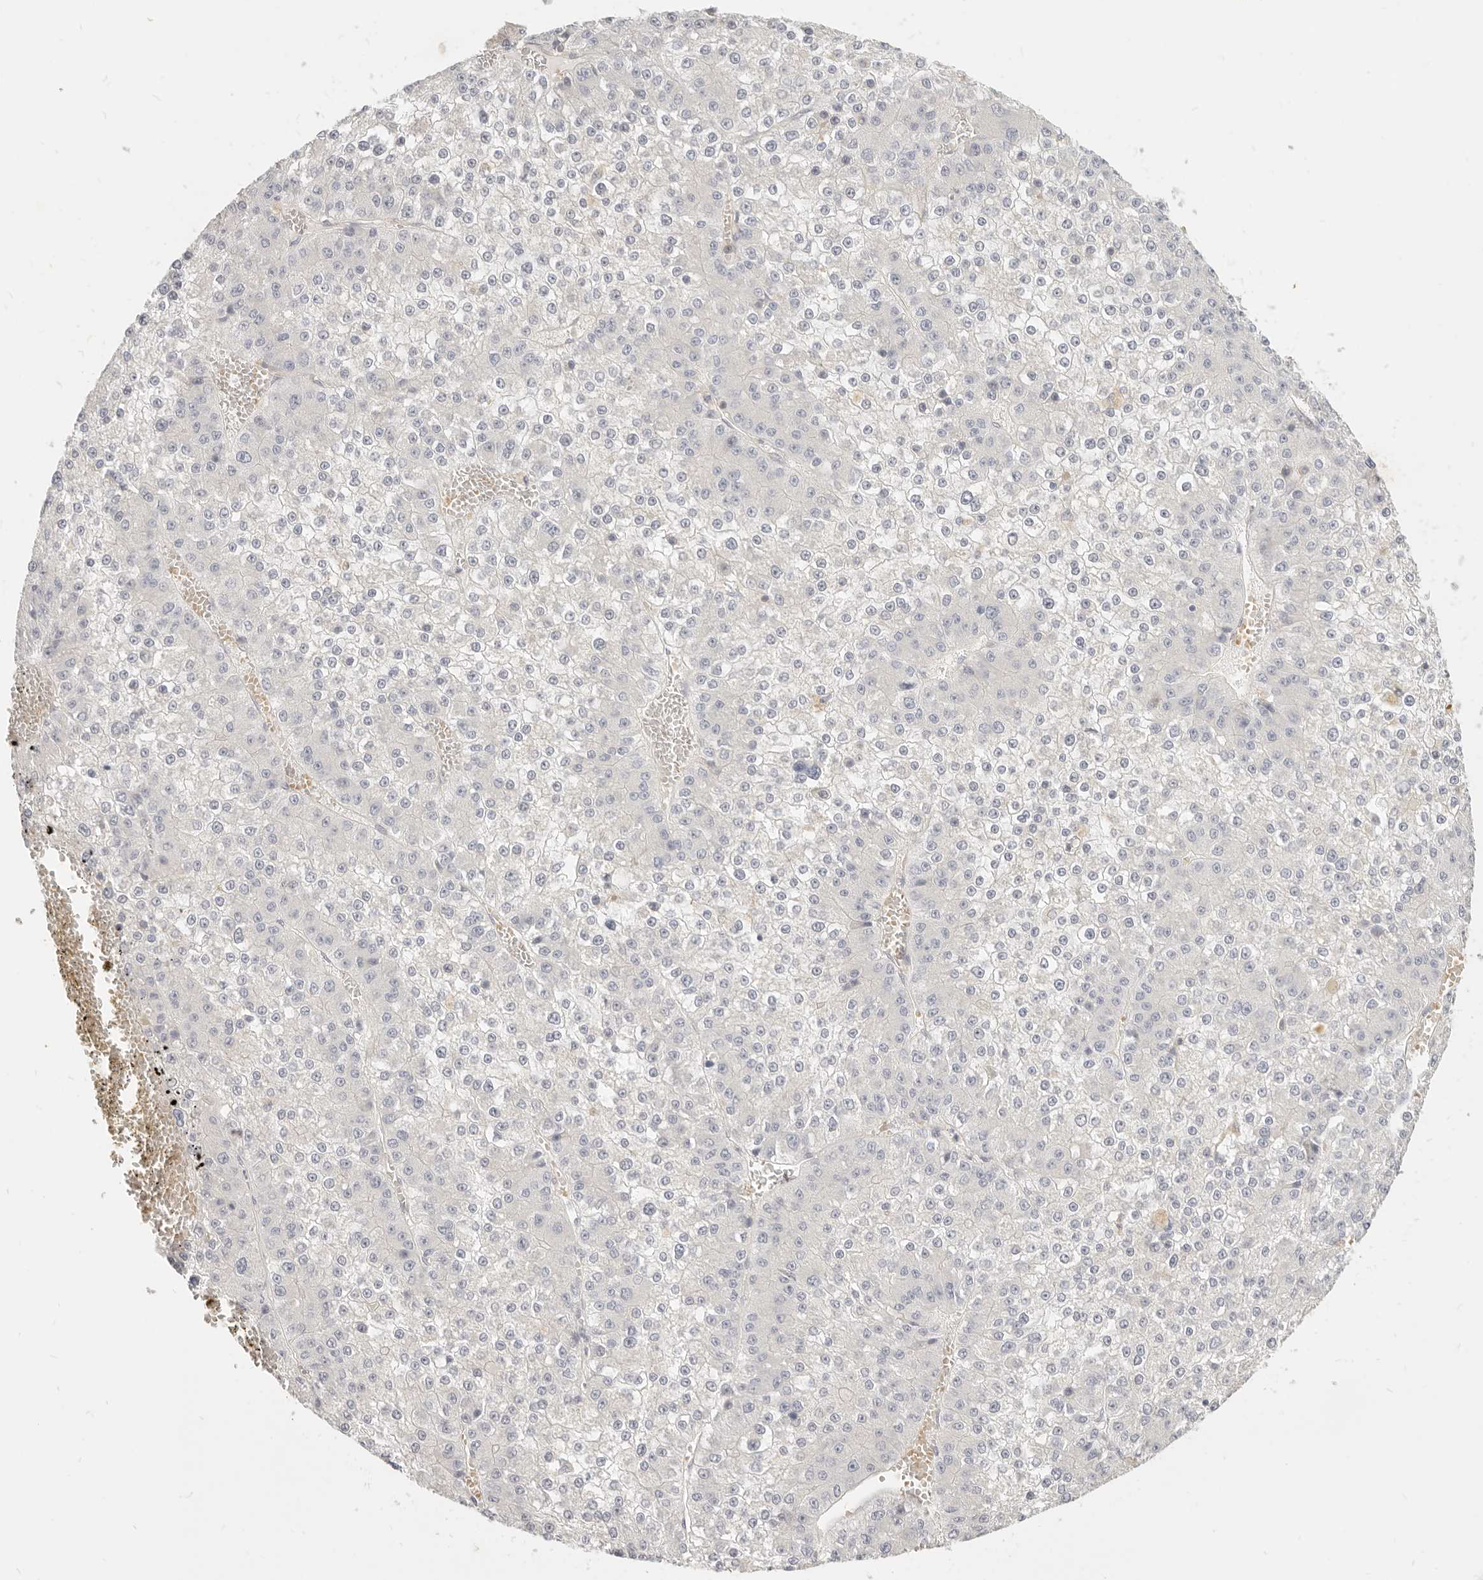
{"staining": {"intensity": "negative", "quantity": "none", "location": "none"}, "tissue": "liver cancer", "cell_type": "Tumor cells", "image_type": "cancer", "snomed": [{"axis": "morphology", "description": "Carcinoma, Hepatocellular, NOS"}, {"axis": "topography", "description": "Liver"}], "caption": "Photomicrograph shows no significant protein staining in tumor cells of liver cancer.", "gene": "LTB4R2", "patient": {"sex": "female", "age": 73}}